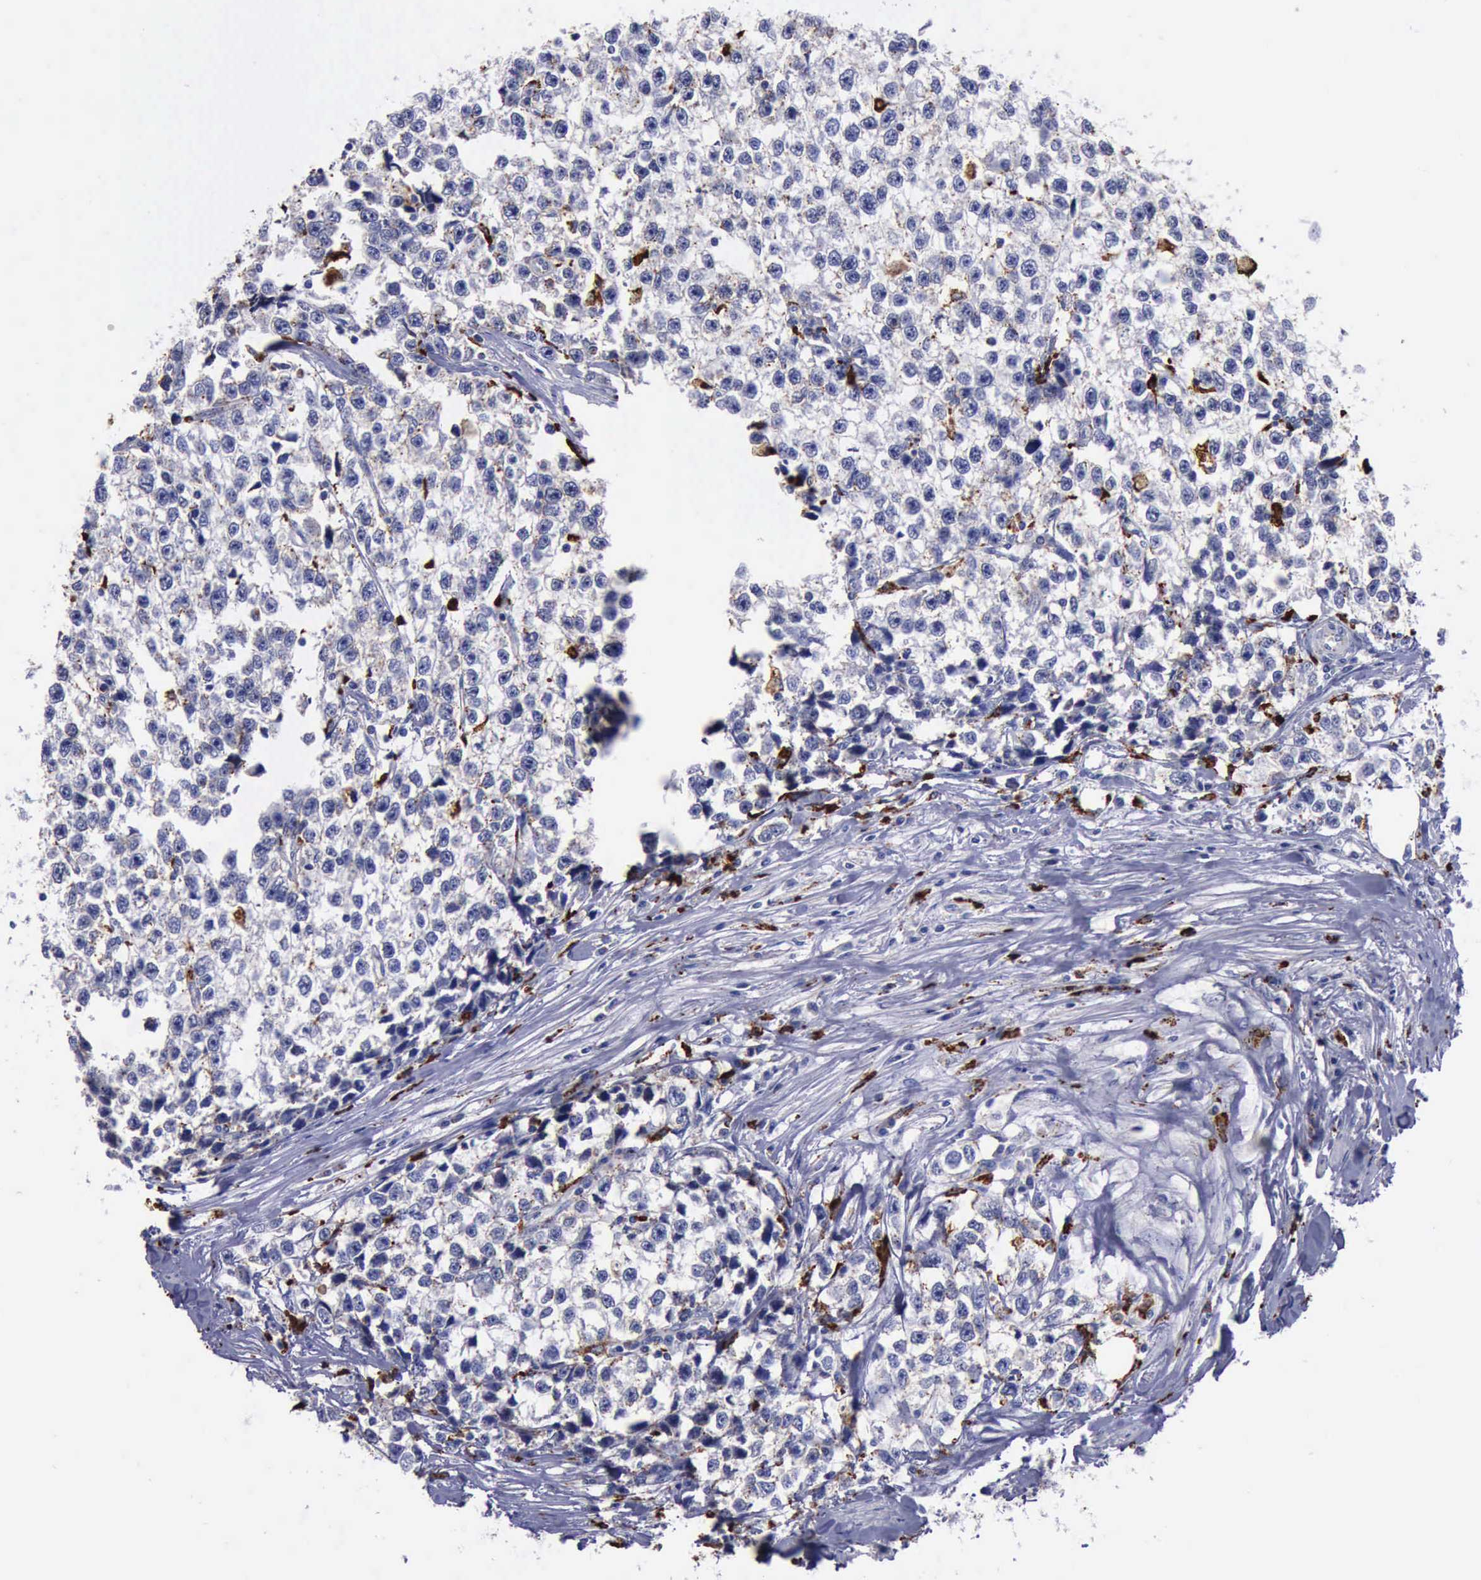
{"staining": {"intensity": "weak", "quantity": "25%-75%", "location": "cytoplasmic/membranous"}, "tissue": "testis cancer", "cell_type": "Tumor cells", "image_type": "cancer", "snomed": [{"axis": "morphology", "description": "Seminoma, NOS"}, {"axis": "morphology", "description": "Carcinoma, Embryonal, NOS"}, {"axis": "topography", "description": "Testis"}], "caption": "Embryonal carcinoma (testis) stained with IHC exhibits weak cytoplasmic/membranous expression in approximately 25%-75% of tumor cells.", "gene": "CTSD", "patient": {"sex": "male", "age": 30}}